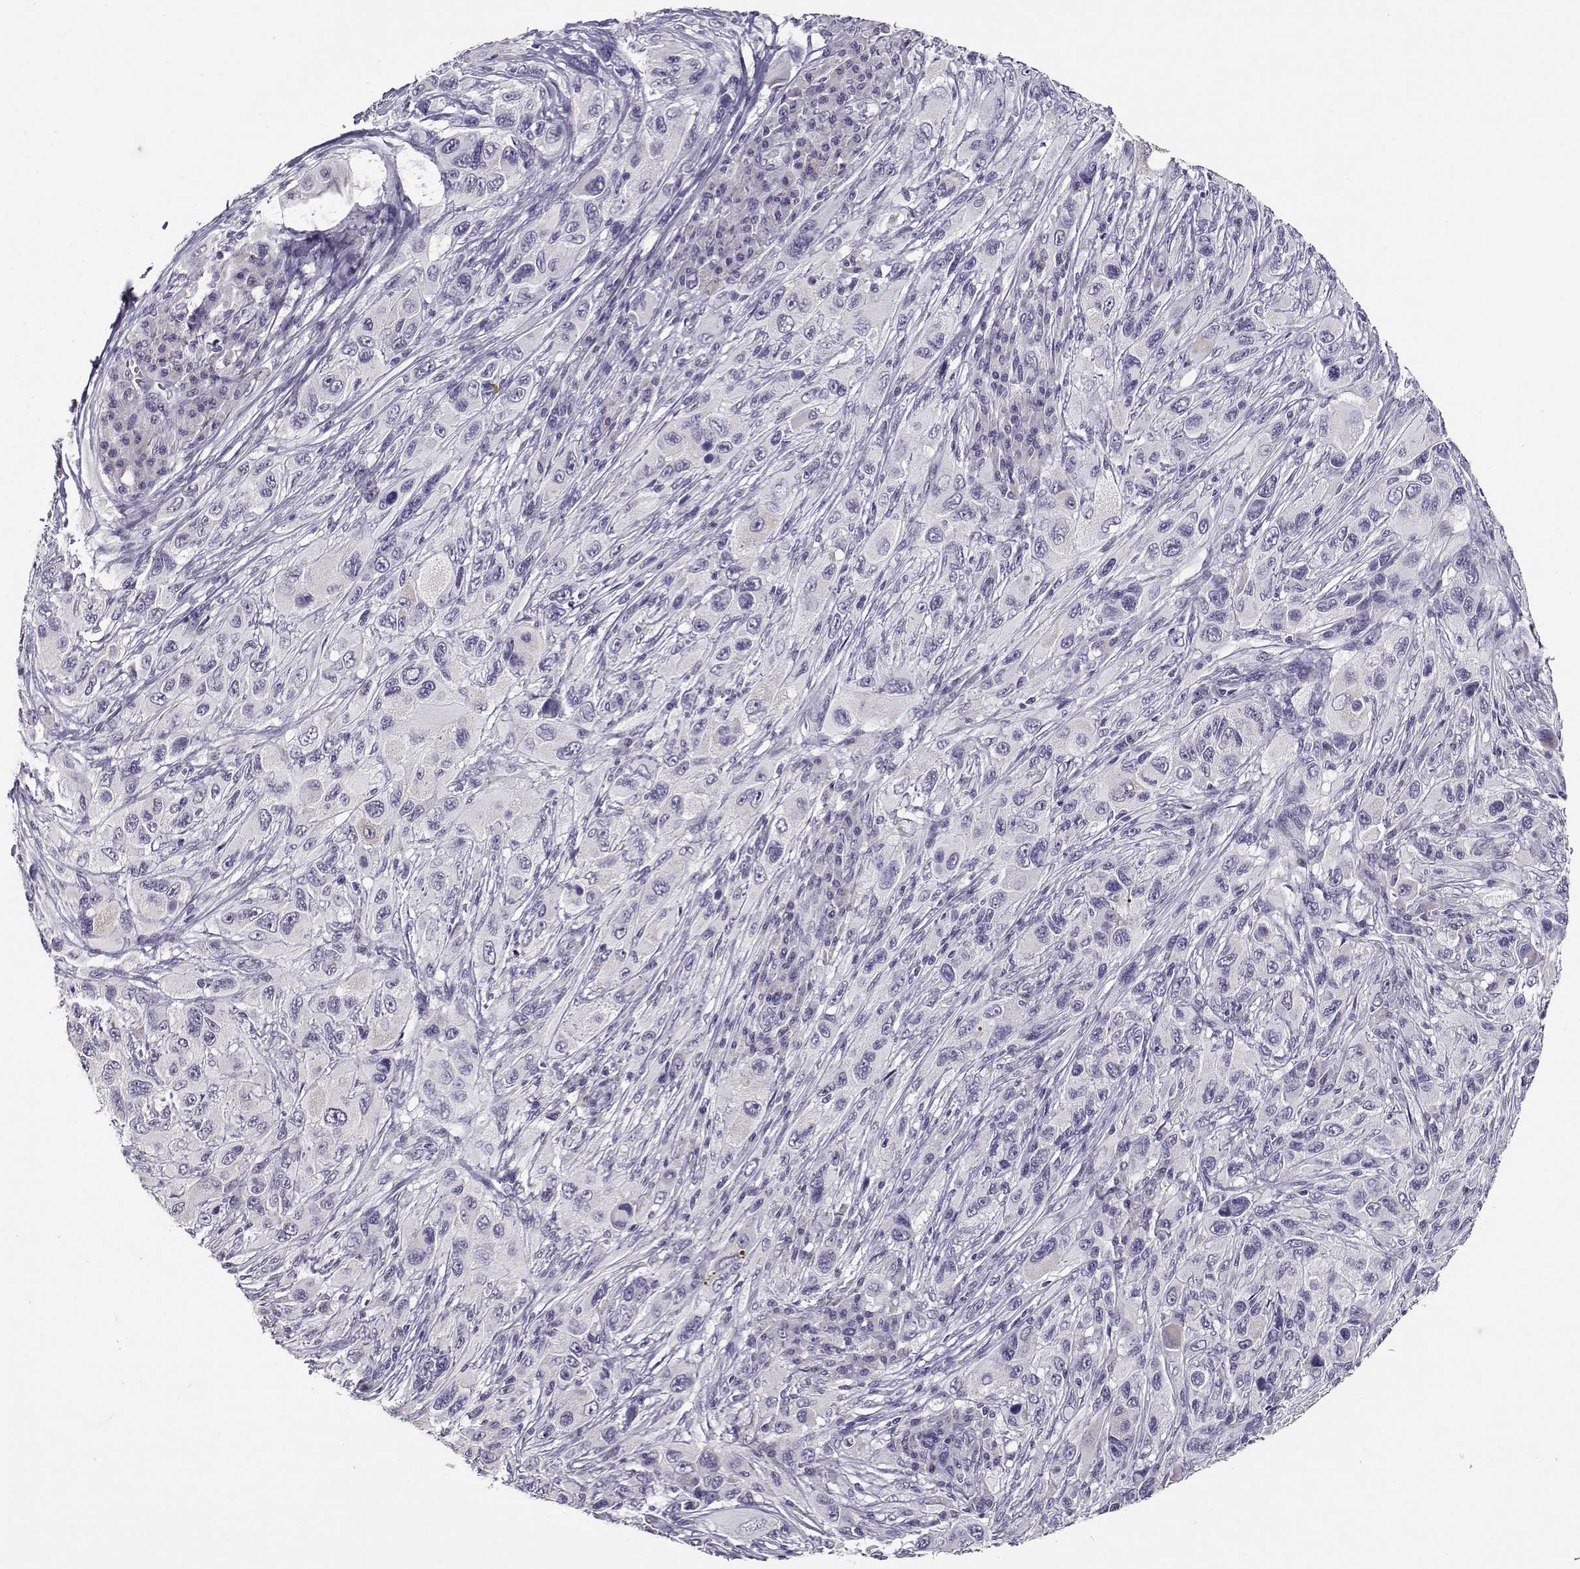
{"staining": {"intensity": "negative", "quantity": "none", "location": "none"}, "tissue": "melanoma", "cell_type": "Tumor cells", "image_type": "cancer", "snomed": [{"axis": "morphology", "description": "Malignant melanoma, NOS"}, {"axis": "topography", "description": "Skin"}], "caption": "There is no significant positivity in tumor cells of melanoma. (IHC, brightfield microscopy, high magnification).", "gene": "RHOXF2", "patient": {"sex": "male", "age": 53}}